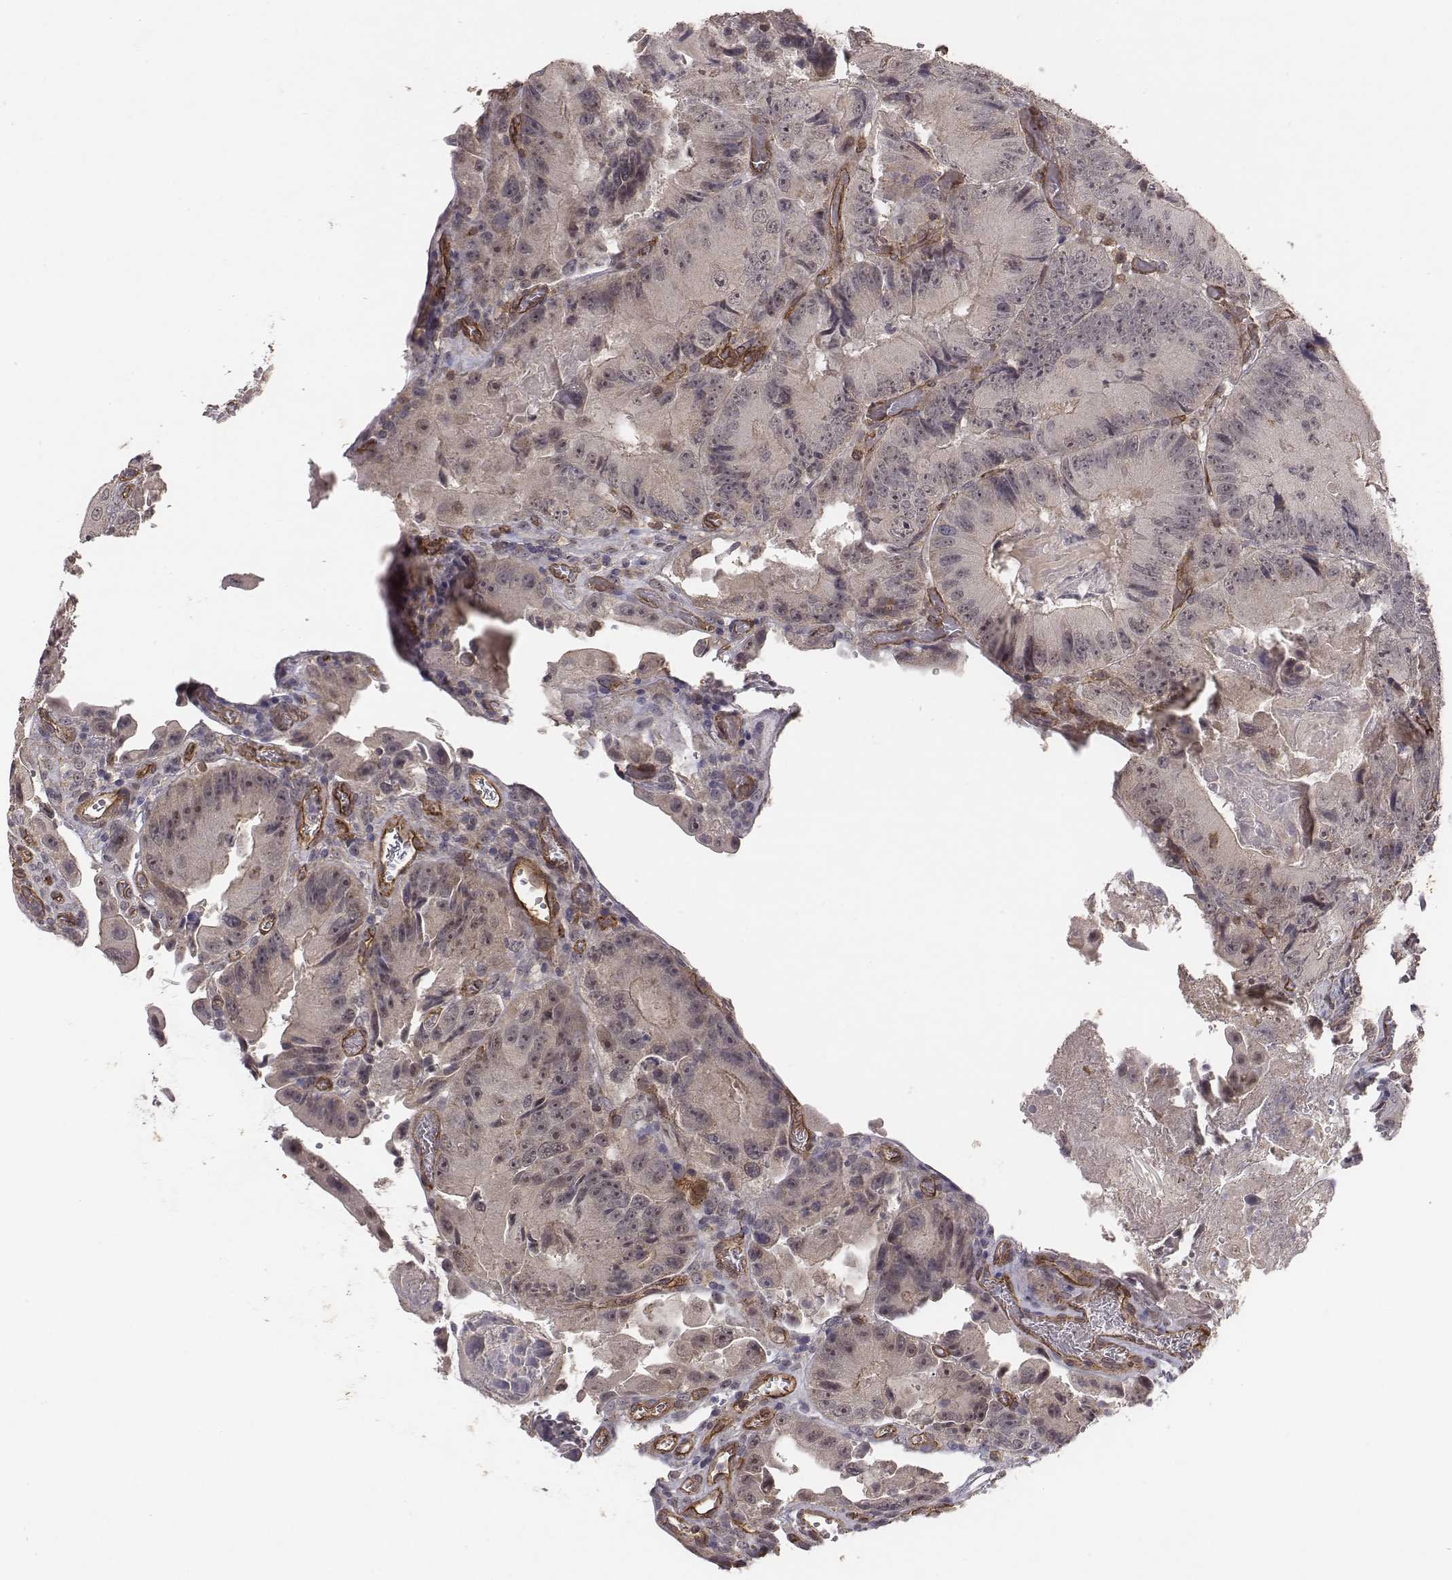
{"staining": {"intensity": "negative", "quantity": "none", "location": "none"}, "tissue": "colorectal cancer", "cell_type": "Tumor cells", "image_type": "cancer", "snomed": [{"axis": "morphology", "description": "Adenocarcinoma, NOS"}, {"axis": "topography", "description": "Colon"}], "caption": "Histopathology image shows no significant protein expression in tumor cells of adenocarcinoma (colorectal).", "gene": "PTPRG", "patient": {"sex": "female", "age": 86}}